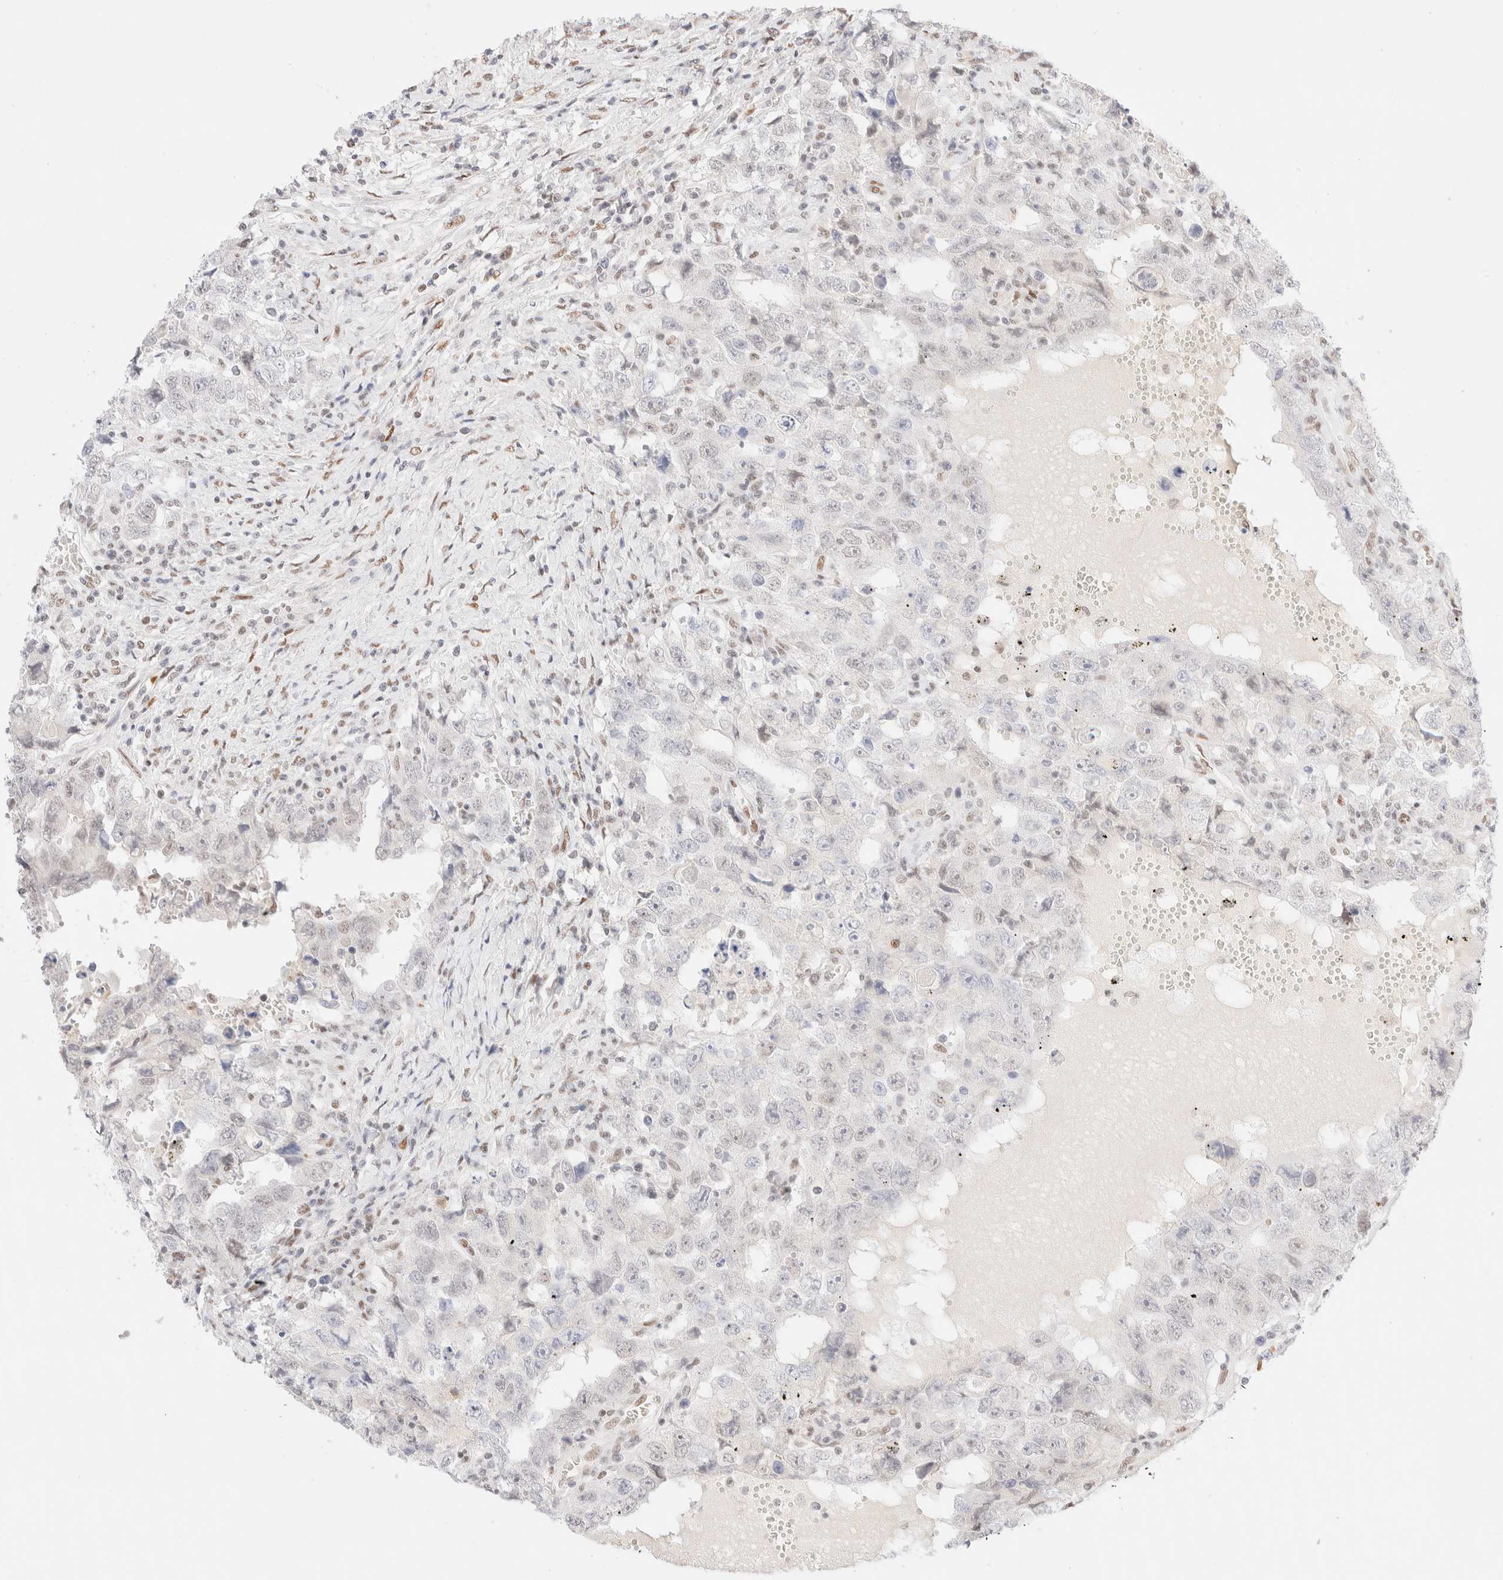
{"staining": {"intensity": "negative", "quantity": "none", "location": "none"}, "tissue": "testis cancer", "cell_type": "Tumor cells", "image_type": "cancer", "snomed": [{"axis": "morphology", "description": "Carcinoma, Embryonal, NOS"}, {"axis": "topography", "description": "Testis"}], "caption": "Immunohistochemistry of testis embryonal carcinoma demonstrates no expression in tumor cells. The staining is performed using DAB (3,3'-diaminobenzidine) brown chromogen with nuclei counter-stained in using hematoxylin.", "gene": "CIC", "patient": {"sex": "male", "age": 26}}